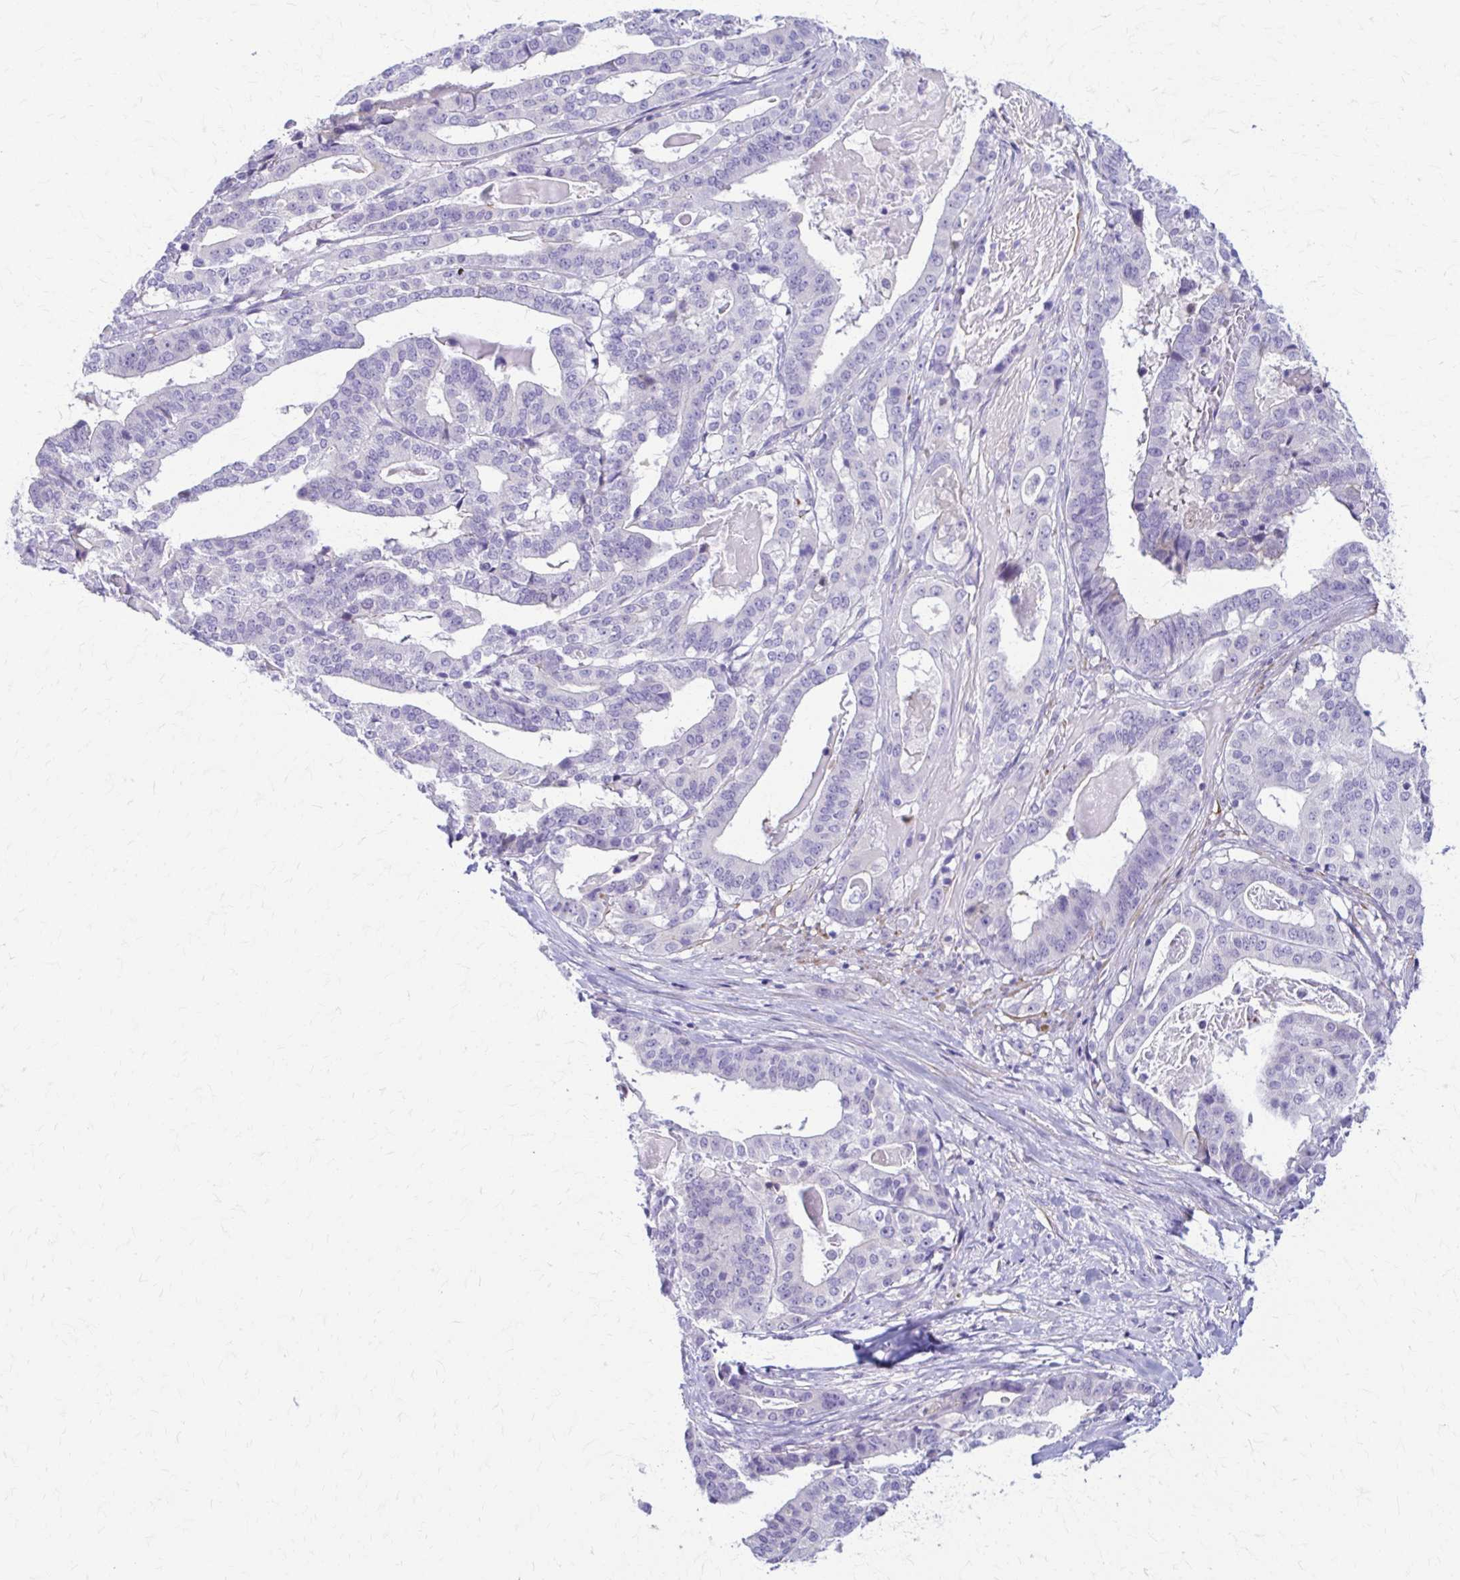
{"staining": {"intensity": "negative", "quantity": "none", "location": "none"}, "tissue": "stomach cancer", "cell_type": "Tumor cells", "image_type": "cancer", "snomed": [{"axis": "morphology", "description": "Adenocarcinoma, NOS"}, {"axis": "topography", "description": "Stomach"}], "caption": "IHC of stomach cancer exhibits no positivity in tumor cells.", "gene": "DSP", "patient": {"sex": "male", "age": 48}}